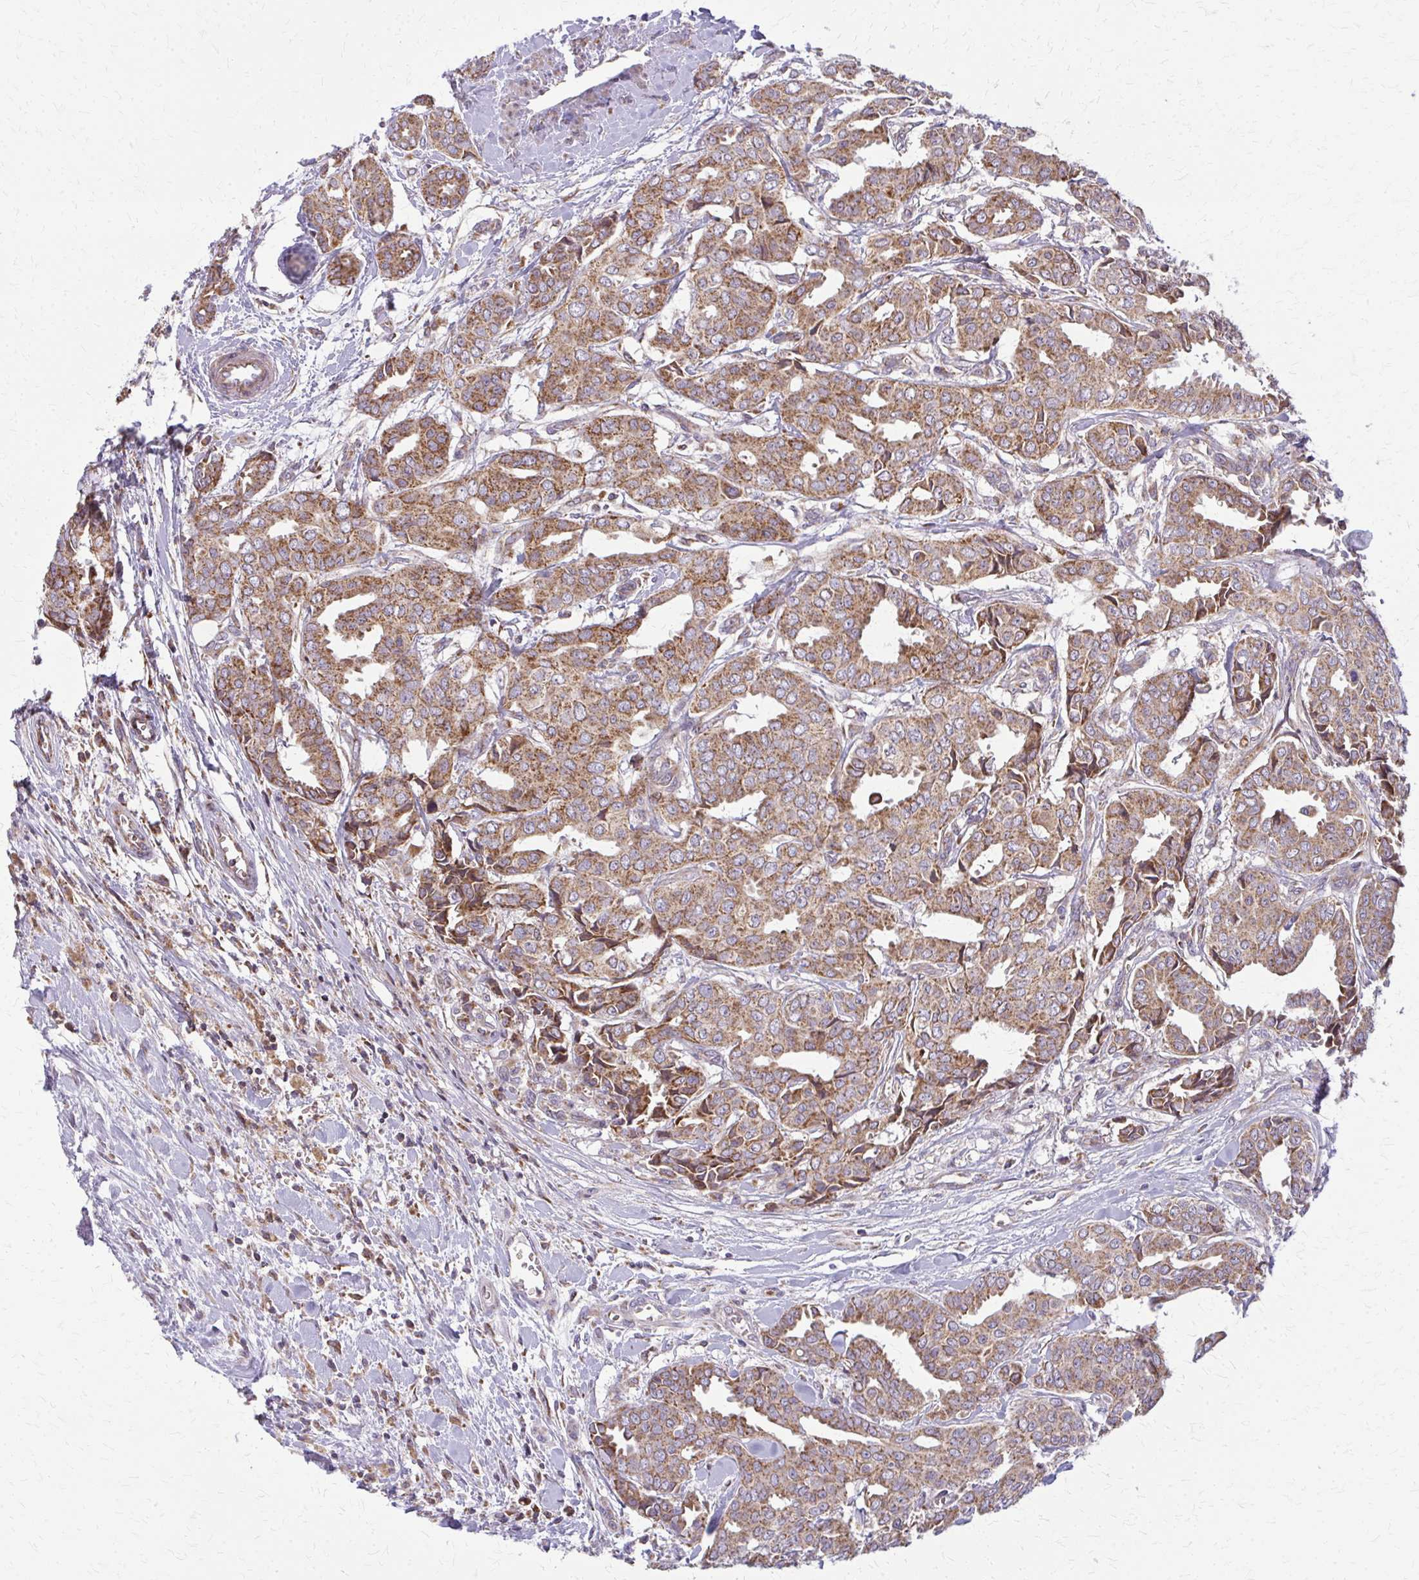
{"staining": {"intensity": "moderate", "quantity": ">75%", "location": "cytoplasmic/membranous"}, "tissue": "breast cancer", "cell_type": "Tumor cells", "image_type": "cancer", "snomed": [{"axis": "morphology", "description": "Duct carcinoma"}, {"axis": "topography", "description": "Breast"}], "caption": "Brown immunohistochemical staining in infiltrating ductal carcinoma (breast) reveals moderate cytoplasmic/membranous expression in approximately >75% of tumor cells.", "gene": "MCCC1", "patient": {"sex": "female", "age": 45}}